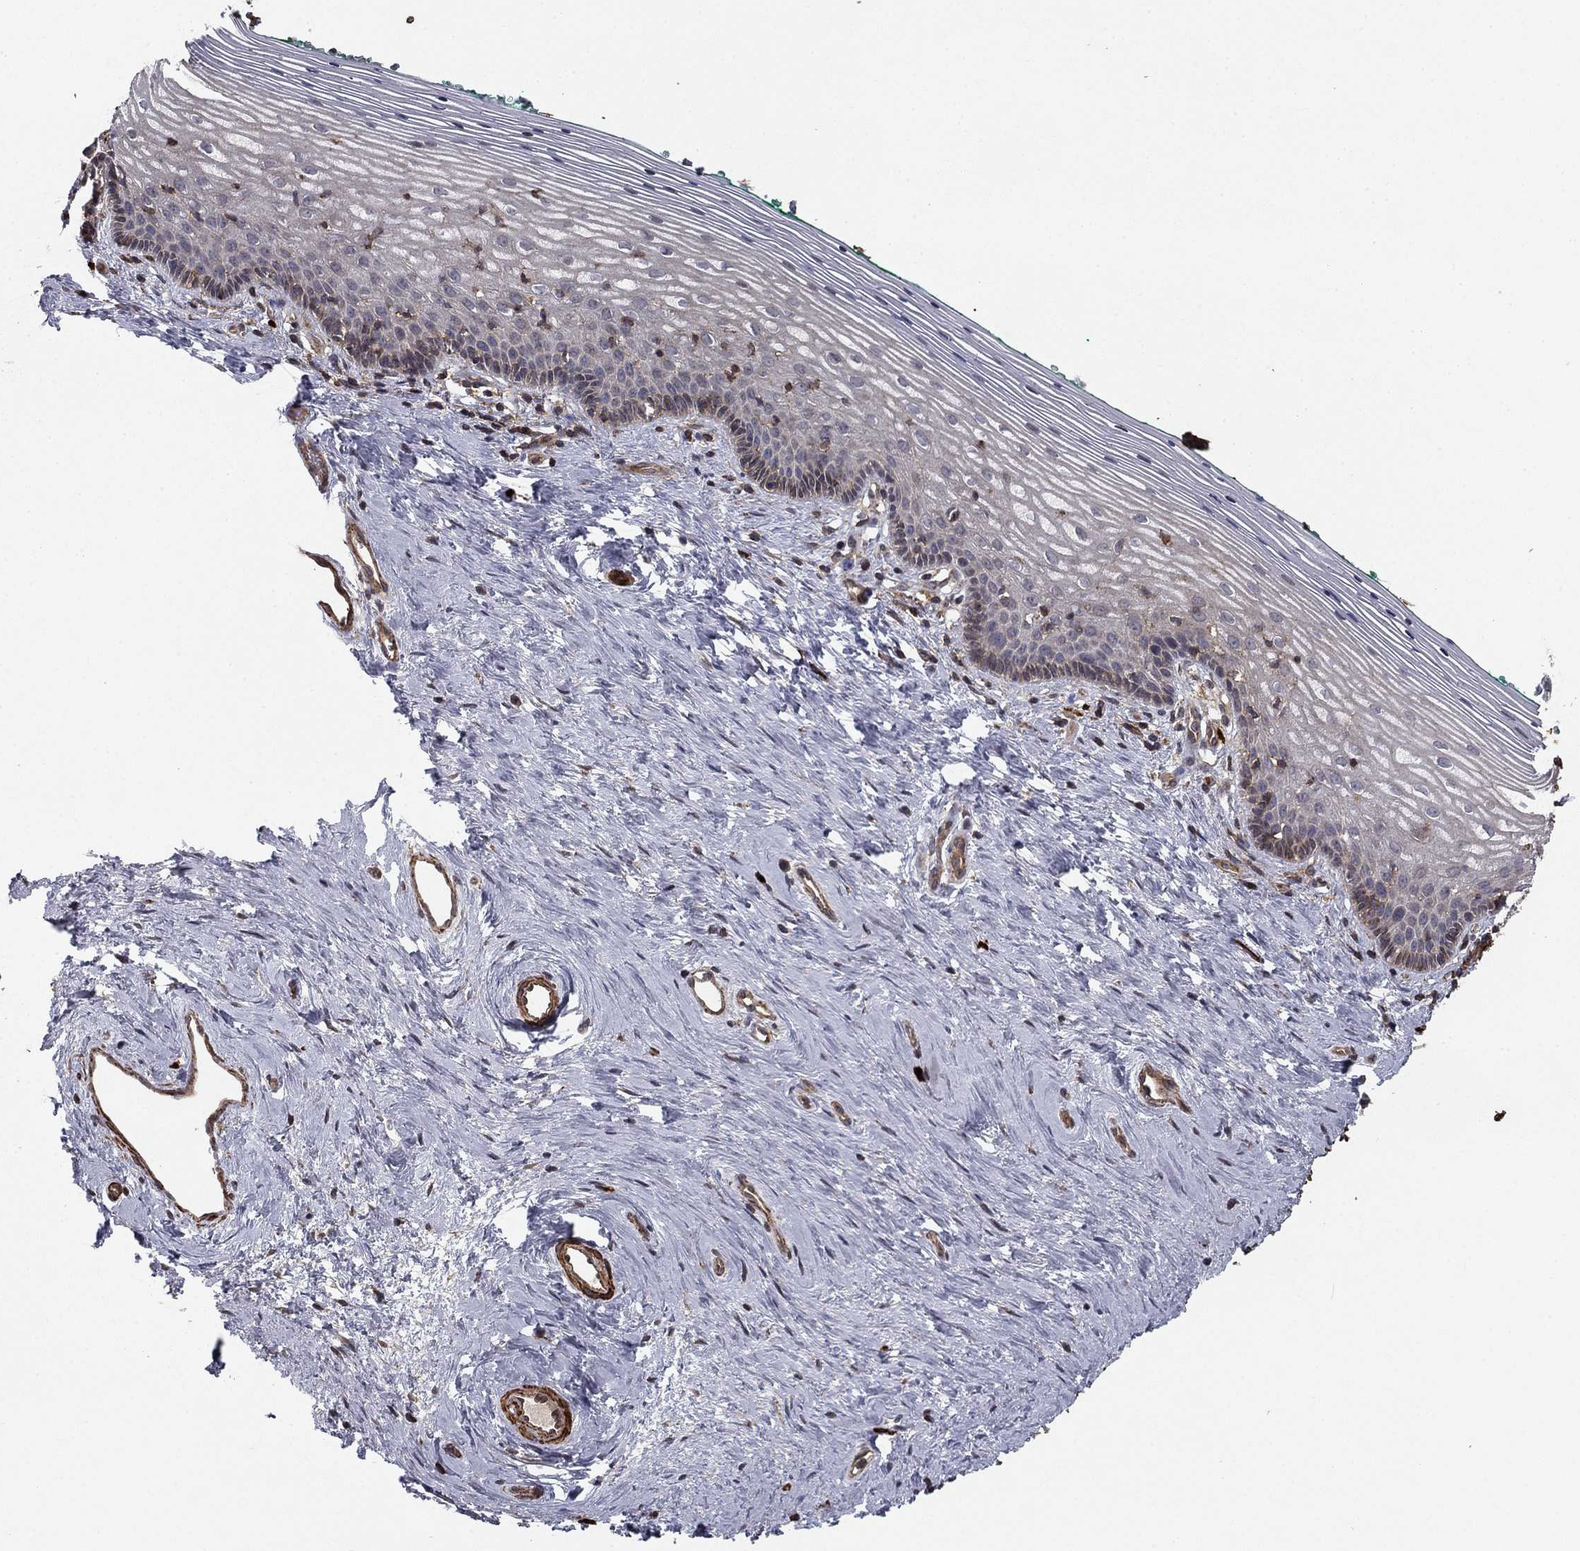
{"staining": {"intensity": "negative", "quantity": "none", "location": "none"}, "tissue": "vagina", "cell_type": "Squamous epithelial cells", "image_type": "normal", "snomed": [{"axis": "morphology", "description": "Normal tissue, NOS"}, {"axis": "topography", "description": "Vagina"}], "caption": "High magnification brightfield microscopy of unremarkable vagina stained with DAB (brown) and counterstained with hematoxylin (blue): squamous epithelial cells show no significant staining. (DAB immunohistochemistry with hematoxylin counter stain).", "gene": "HABP4", "patient": {"sex": "female", "age": 45}}